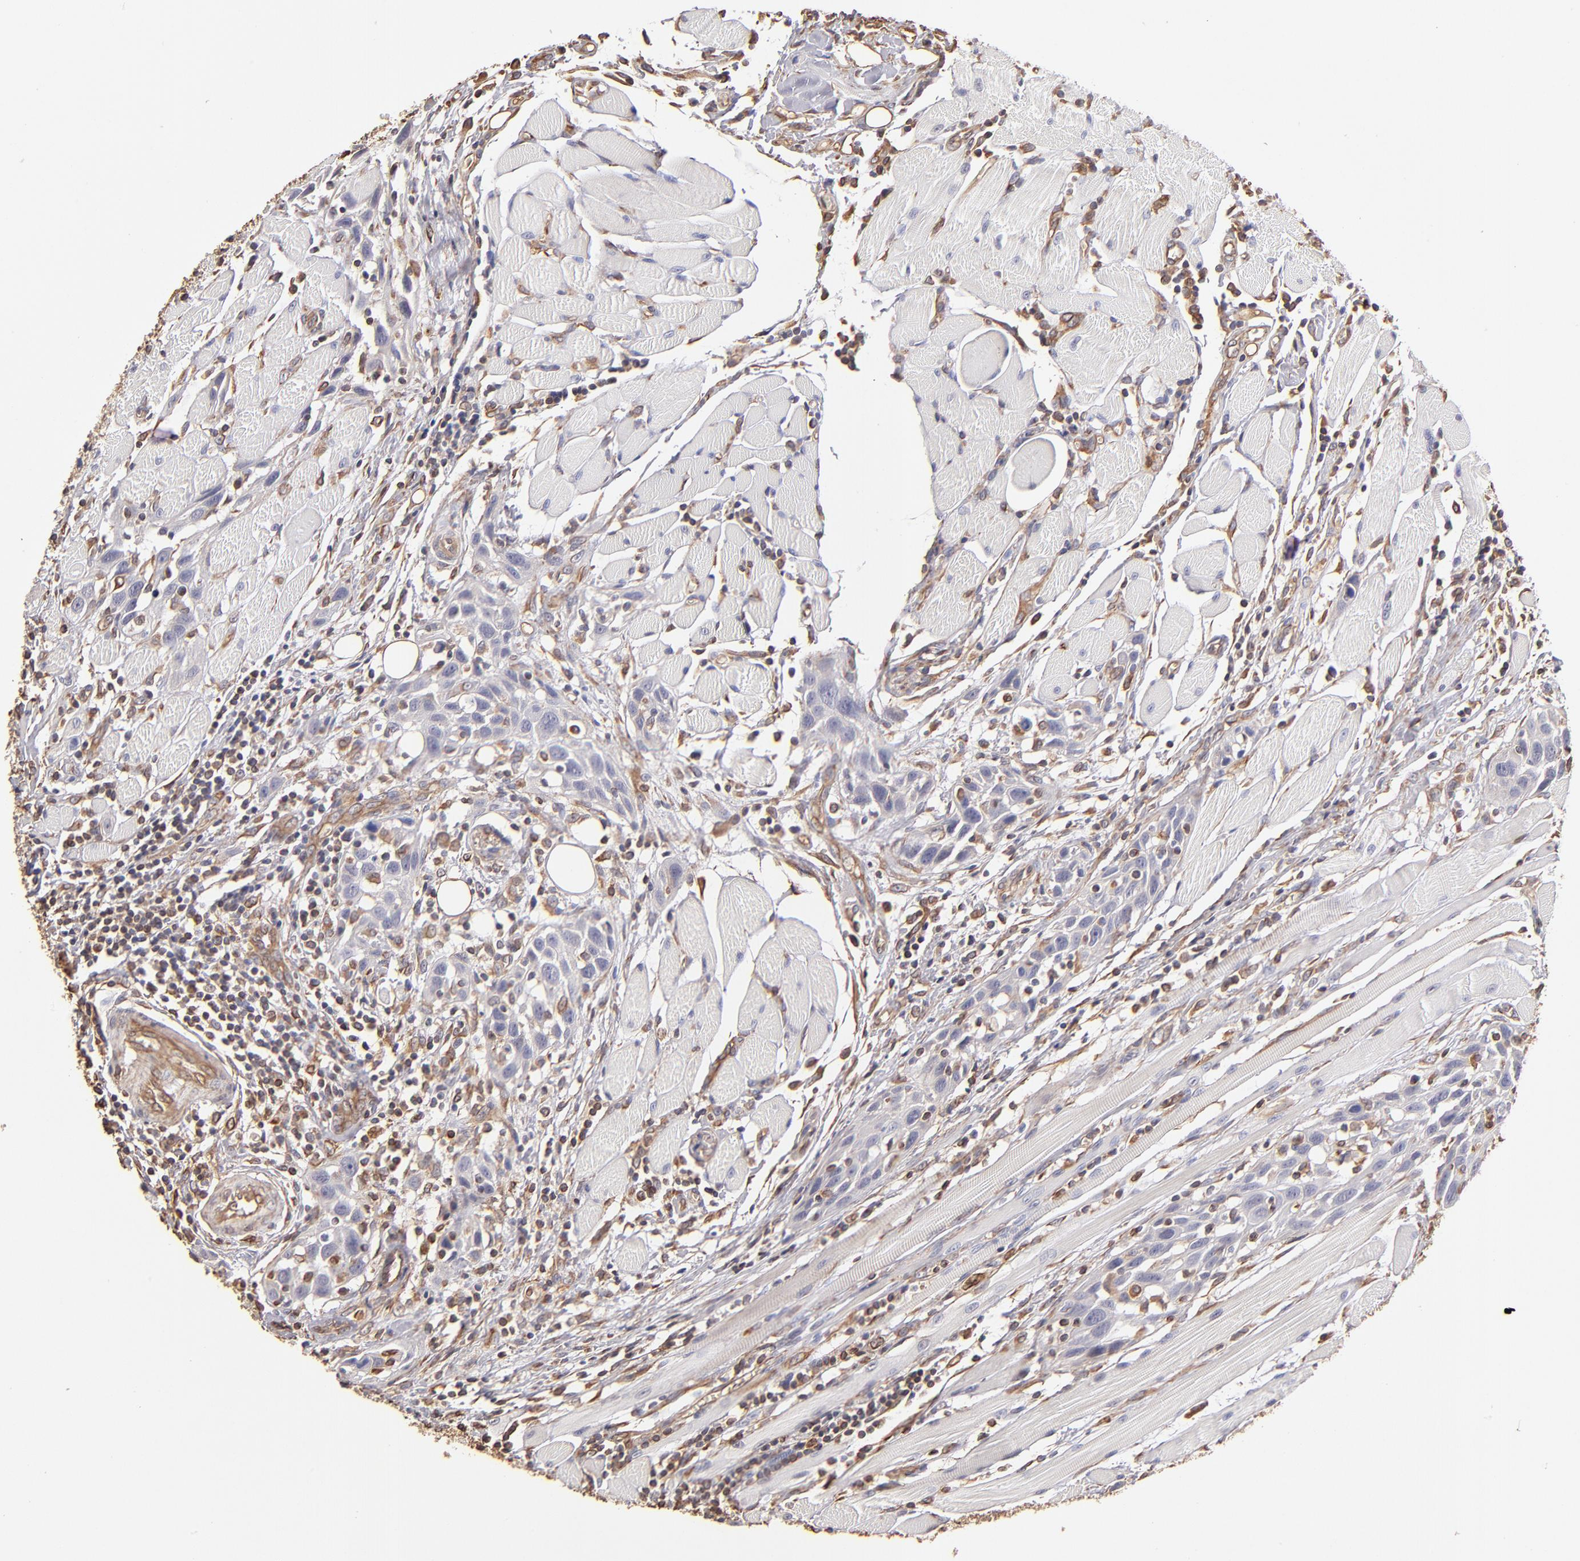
{"staining": {"intensity": "negative", "quantity": "none", "location": "none"}, "tissue": "head and neck cancer", "cell_type": "Tumor cells", "image_type": "cancer", "snomed": [{"axis": "morphology", "description": "Squamous cell carcinoma, NOS"}, {"axis": "topography", "description": "Oral tissue"}, {"axis": "topography", "description": "Head-Neck"}], "caption": "IHC photomicrograph of head and neck cancer stained for a protein (brown), which displays no staining in tumor cells.", "gene": "ABCC1", "patient": {"sex": "female", "age": 50}}